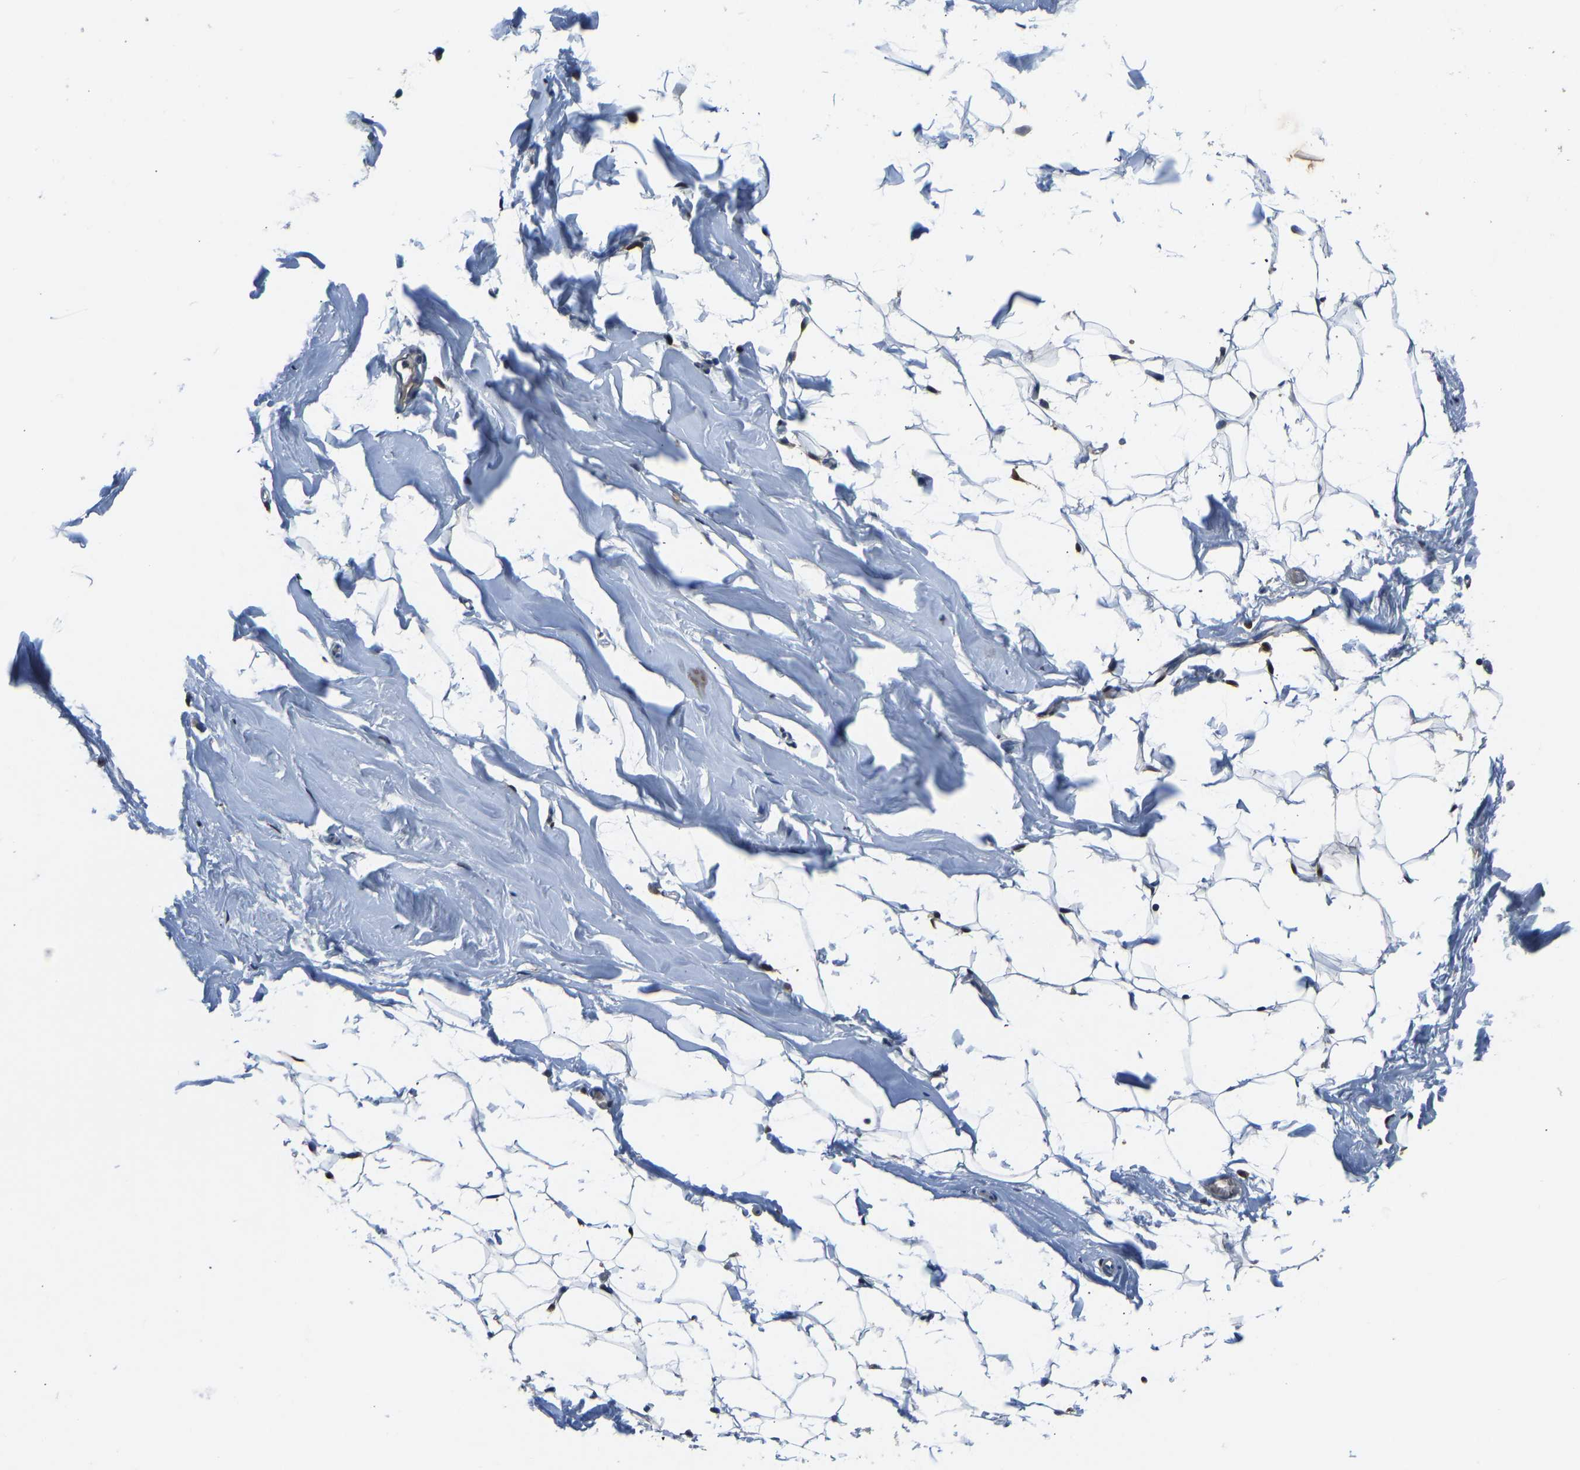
{"staining": {"intensity": "weak", "quantity": "25%-75%", "location": "nuclear"}, "tissue": "adipose tissue", "cell_type": "Adipocytes", "image_type": "normal", "snomed": [{"axis": "morphology", "description": "Normal tissue, NOS"}, {"axis": "topography", "description": "Breast"}, {"axis": "topography", "description": "Soft tissue"}], "caption": "Human adipose tissue stained with a brown dye displays weak nuclear positive expression in approximately 25%-75% of adipocytes.", "gene": "FOS", "patient": {"sex": "female", "age": 75}}